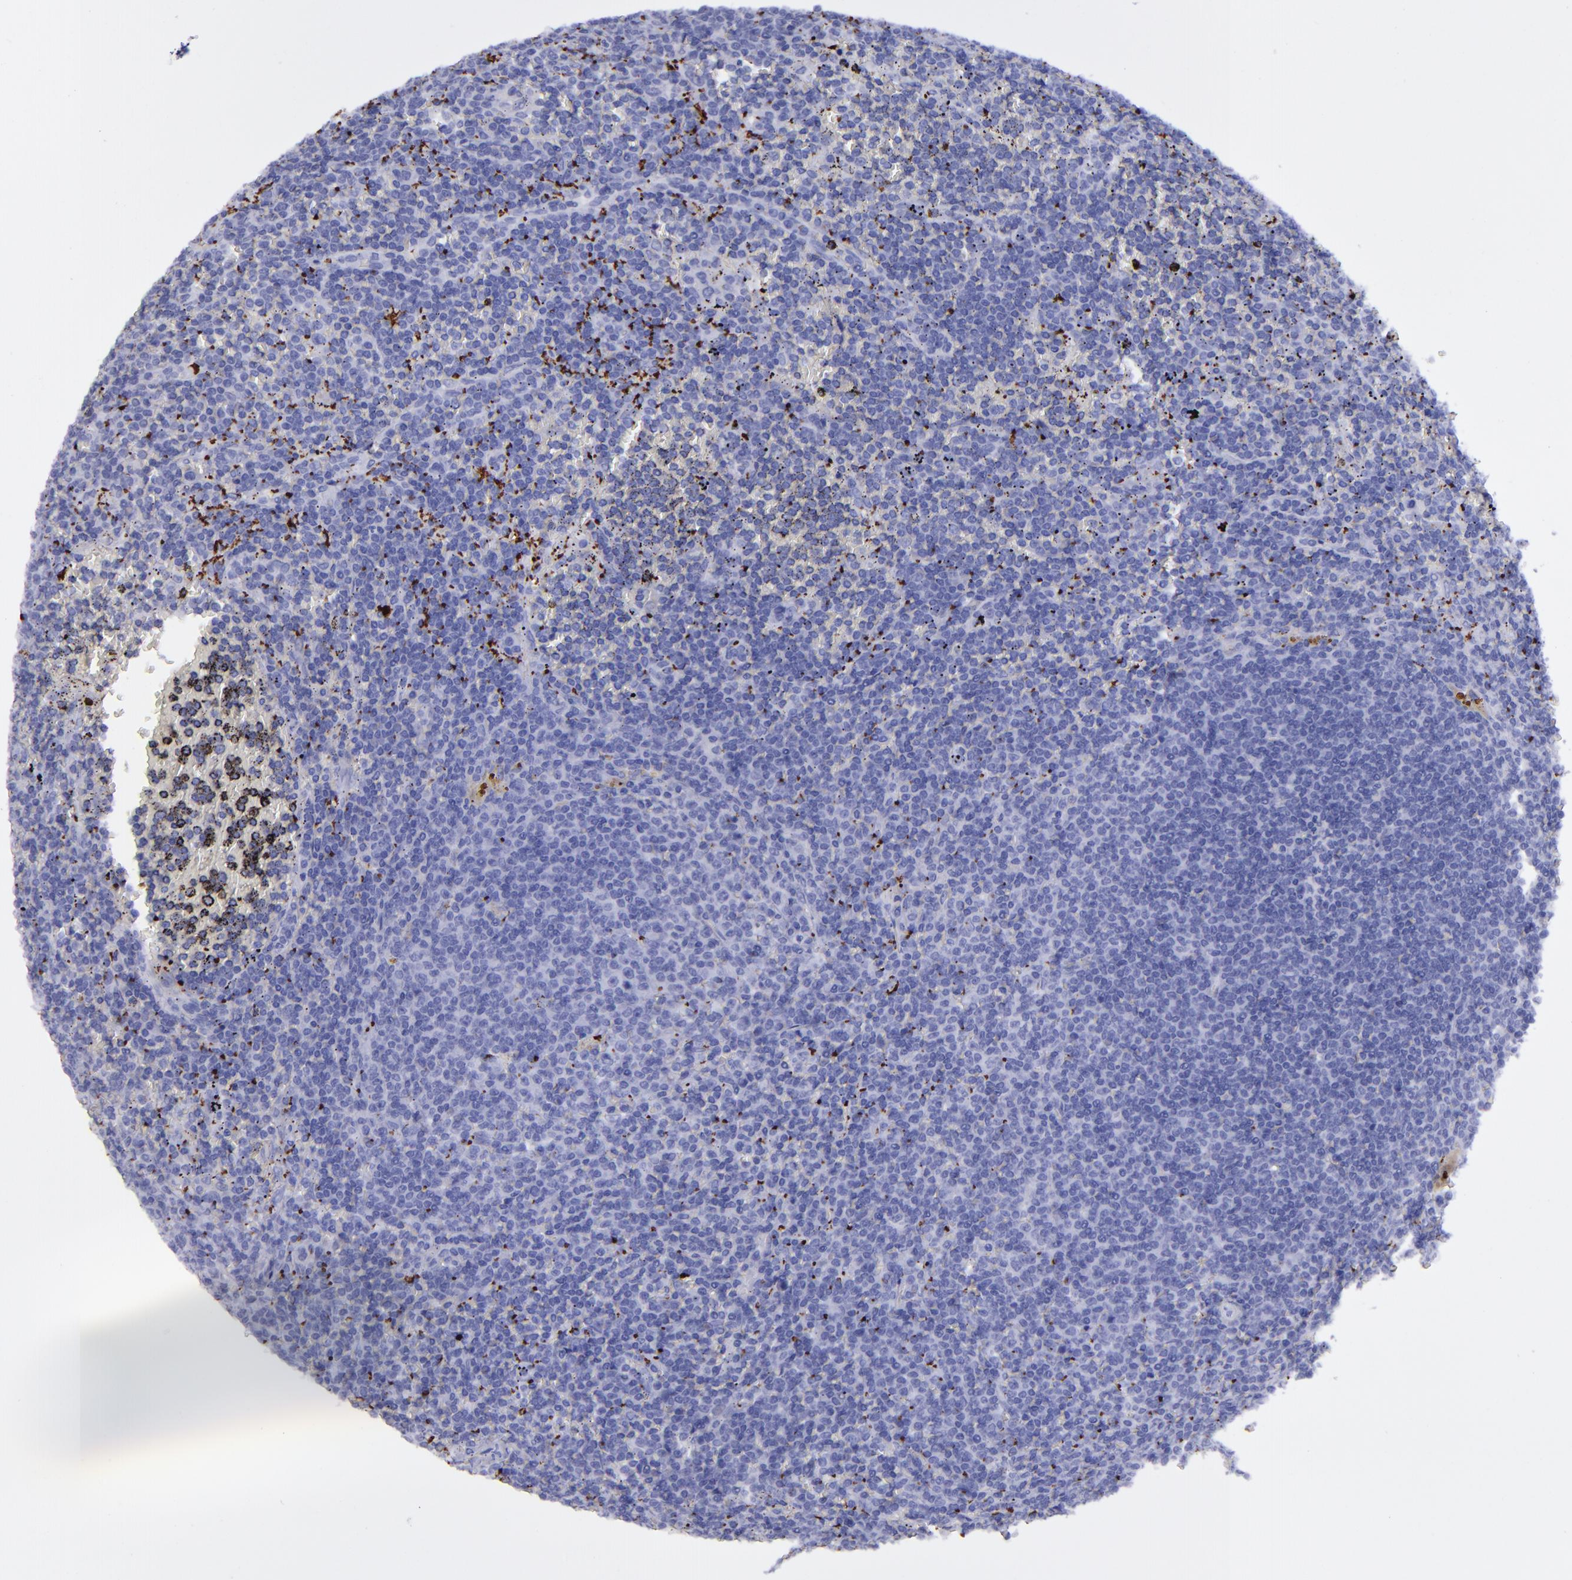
{"staining": {"intensity": "negative", "quantity": "none", "location": "none"}, "tissue": "lymphoma", "cell_type": "Tumor cells", "image_type": "cancer", "snomed": [{"axis": "morphology", "description": "Malignant lymphoma, non-Hodgkin's type, Low grade"}, {"axis": "topography", "description": "Spleen"}], "caption": "There is no significant expression in tumor cells of lymphoma.", "gene": "EFCAB13", "patient": {"sex": "male", "age": 80}}